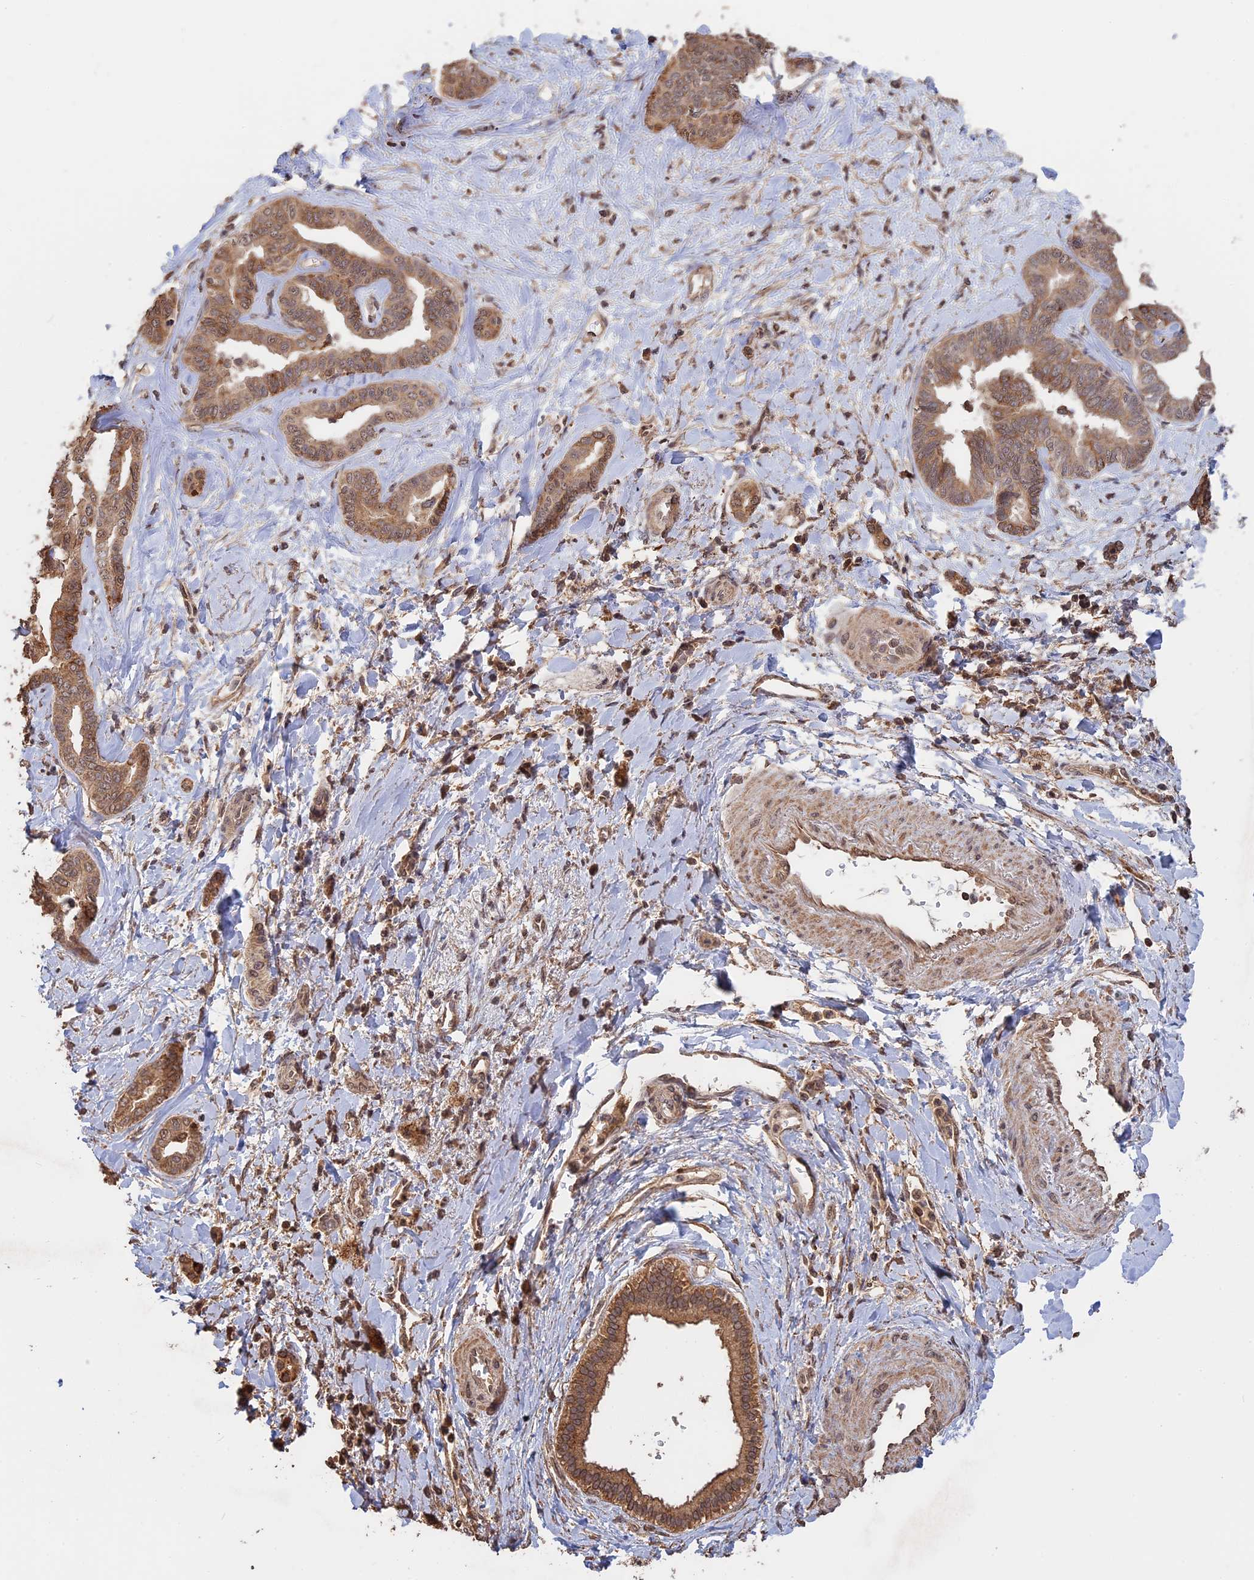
{"staining": {"intensity": "moderate", "quantity": ">75%", "location": "cytoplasmic/membranous,nuclear"}, "tissue": "liver cancer", "cell_type": "Tumor cells", "image_type": "cancer", "snomed": [{"axis": "morphology", "description": "Cholangiocarcinoma"}, {"axis": "topography", "description": "Liver"}], "caption": "This micrograph displays cholangiocarcinoma (liver) stained with immunohistochemistry (IHC) to label a protein in brown. The cytoplasmic/membranous and nuclear of tumor cells show moderate positivity for the protein. Nuclei are counter-stained blue.", "gene": "FAM210B", "patient": {"sex": "female", "age": 77}}